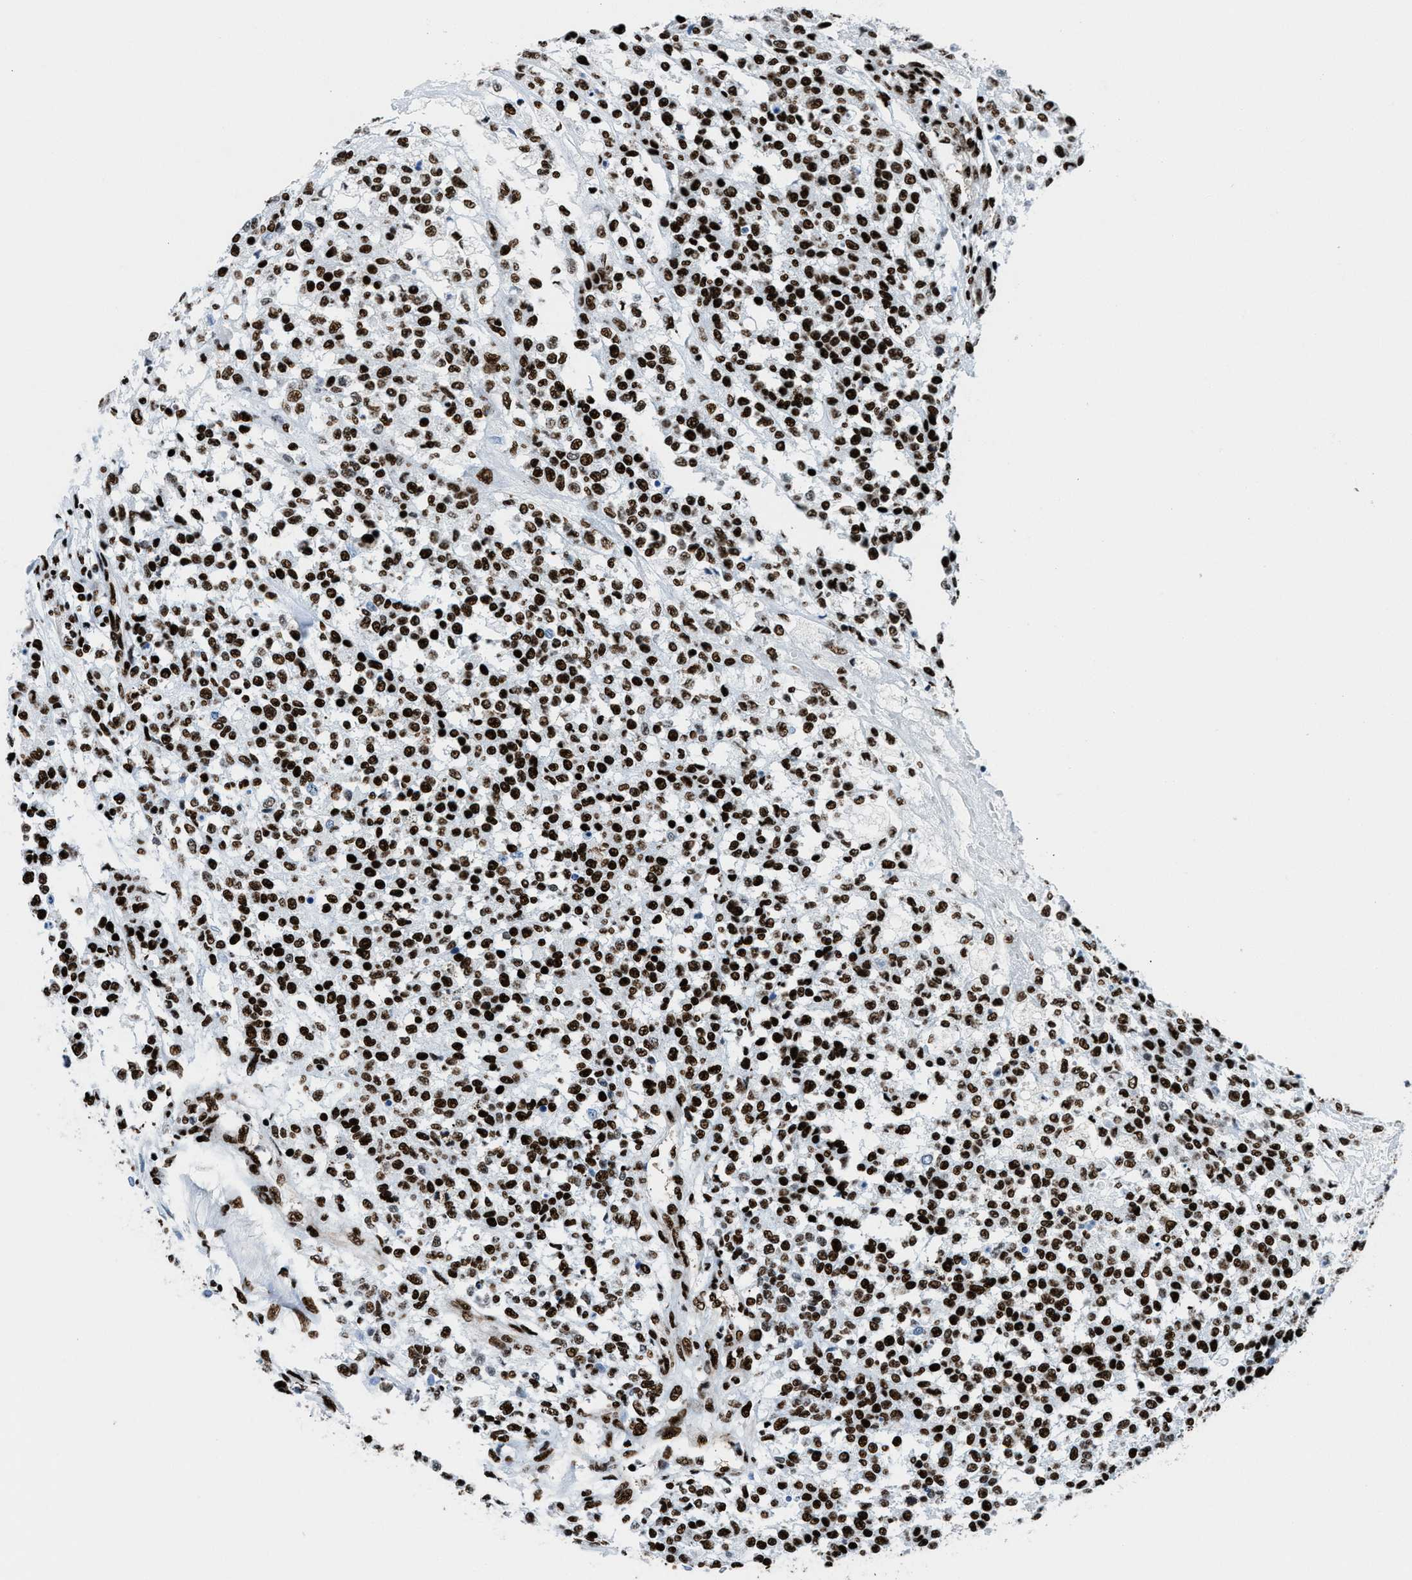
{"staining": {"intensity": "strong", "quantity": ">75%", "location": "nuclear"}, "tissue": "testis cancer", "cell_type": "Tumor cells", "image_type": "cancer", "snomed": [{"axis": "morphology", "description": "Seminoma, NOS"}, {"axis": "topography", "description": "Testis"}], "caption": "A brown stain highlights strong nuclear expression of a protein in human seminoma (testis) tumor cells.", "gene": "NONO", "patient": {"sex": "male", "age": 59}}